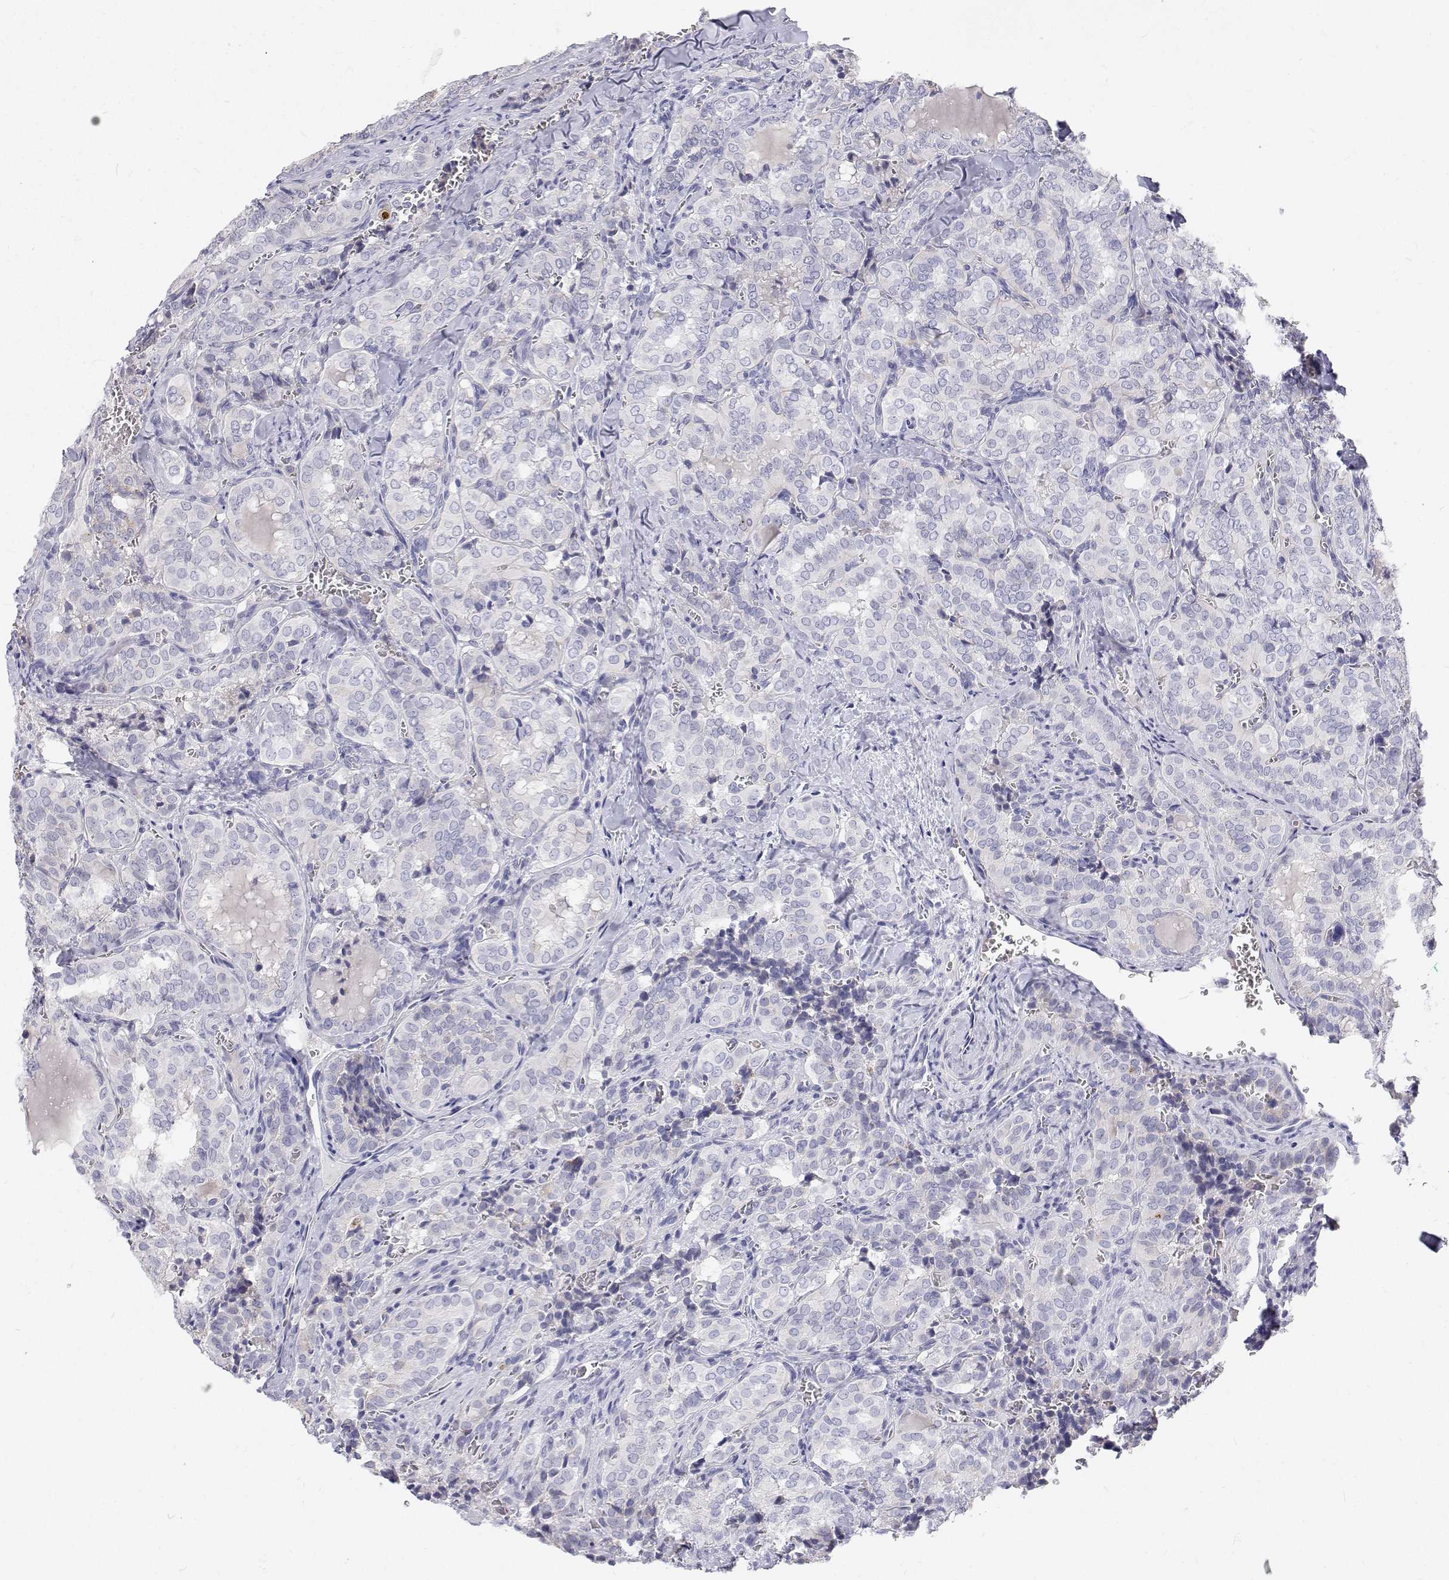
{"staining": {"intensity": "negative", "quantity": "none", "location": "none"}, "tissue": "thyroid cancer", "cell_type": "Tumor cells", "image_type": "cancer", "snomed": [{"axis": "morphology", "description": "Papillary adenocarcinoma, NOS"}, {"axis": "topography", "description": "Thyroid gland"}], "caption": "The IHC micrograph has no significant expression in tumor cells of thyroid cancer tissue.", "gene": "NCR2", "patient": {"sex": "female", "age": 41}}